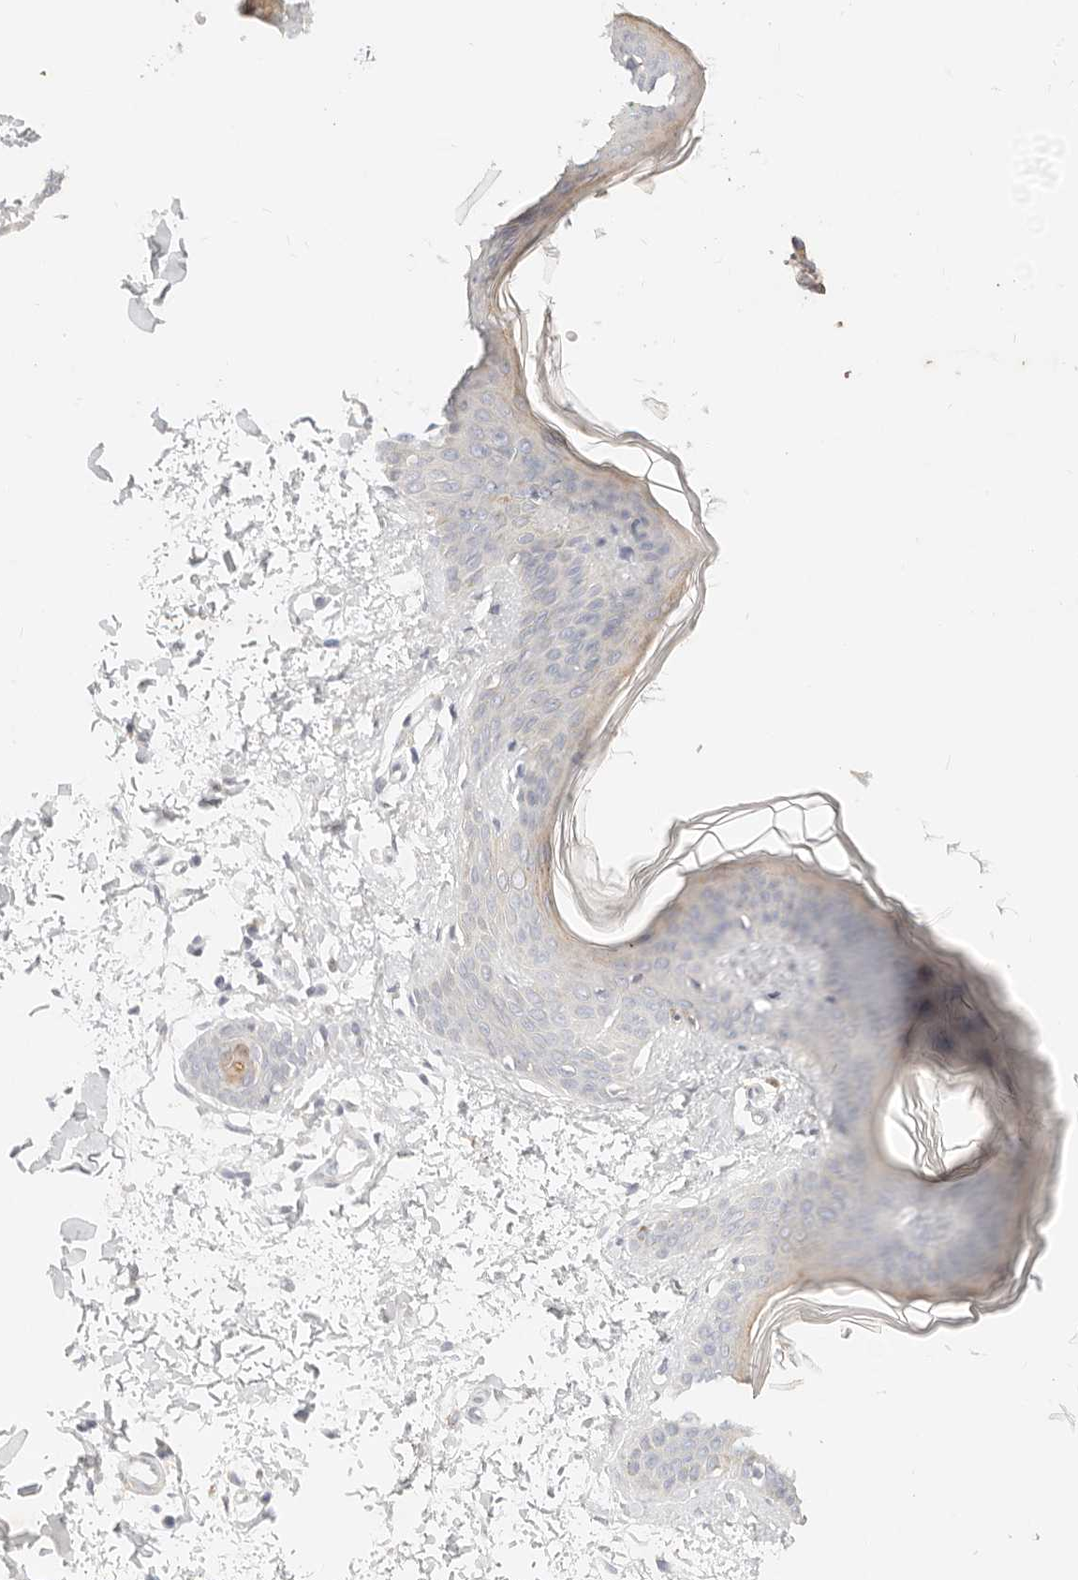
{"staining": {"intensity": "negative", "quantity": "none", "location": "none"}, "tissue": "skin", "cell_type": "Fibroblasts", "image_type": "normal", "snomed": [{"axis": "morphology", "description": "Normal tissue, NOS"}, {"axis": "topography", "description": "Skin"}], "caption": "Immunohistochemistry (IHC) of normal skin demonstrates no positivity in fibroblasts. (DAB (3,3'-diaminobenzidine) IHC with hematoxylin counter stain).", "gene": "ACOX1", "patient": {"sex": "female", "age": 17}}